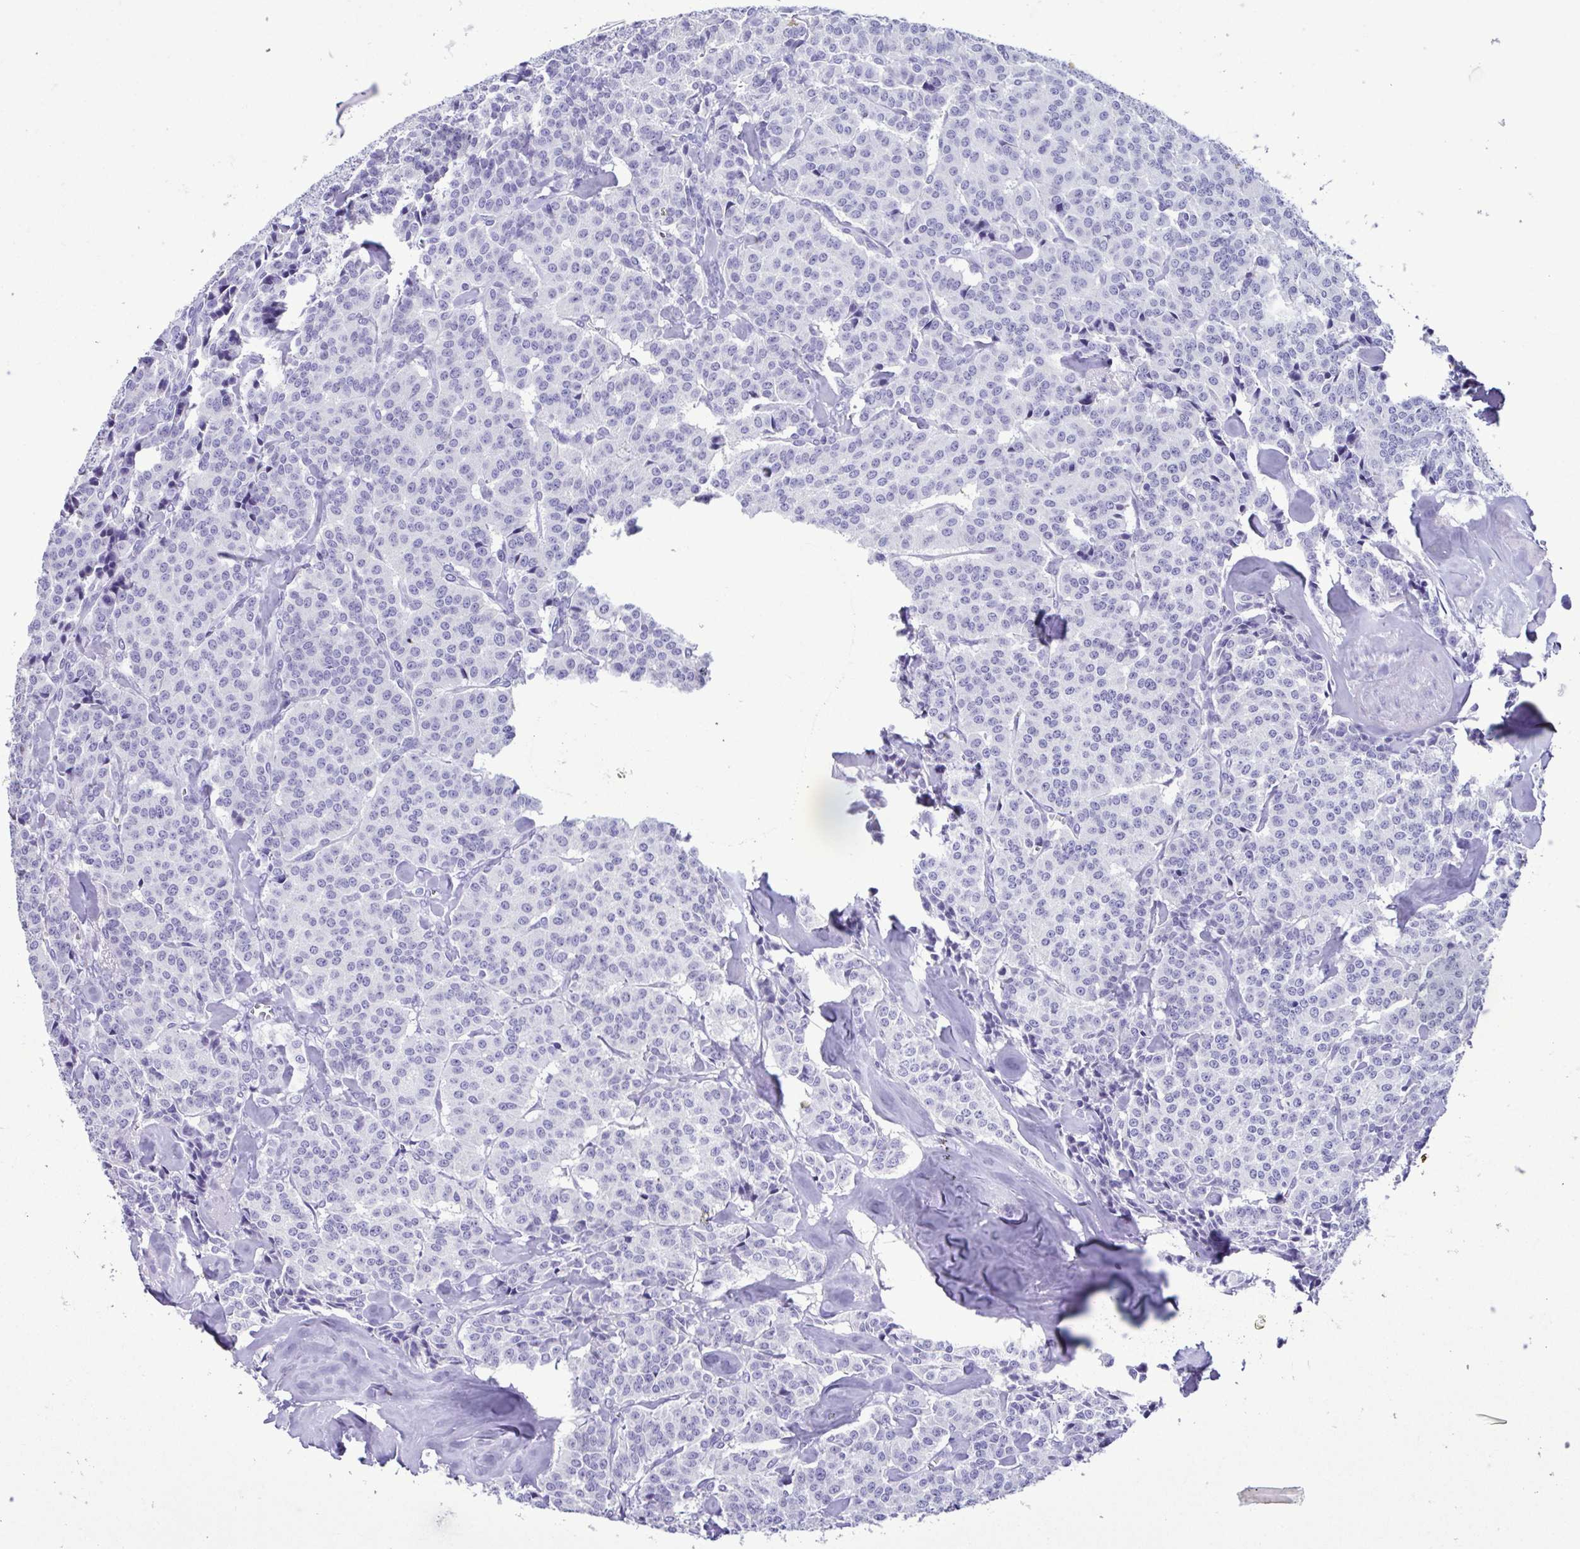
{"staining": {"intensity": "negative", "quantity": "none", "location": "none"}, "tissue": "carcinoid", "cell_type": "Tumor cells", "image_type": "cancer", "snomed": [{"axis": "morphology", "description": "Normal tissue, NOS"}, {"axis": "morphology", "description": "Carcinoid, malignant, NOS"}, {"axis": "topography", "description": "Lung"}], "caption": "Carcinoid was stained to show a protein in brown. There is no significant positivity in tumor cells.", "gene": "SPATA16", "patient": {"sex": "female", "age": 46}}